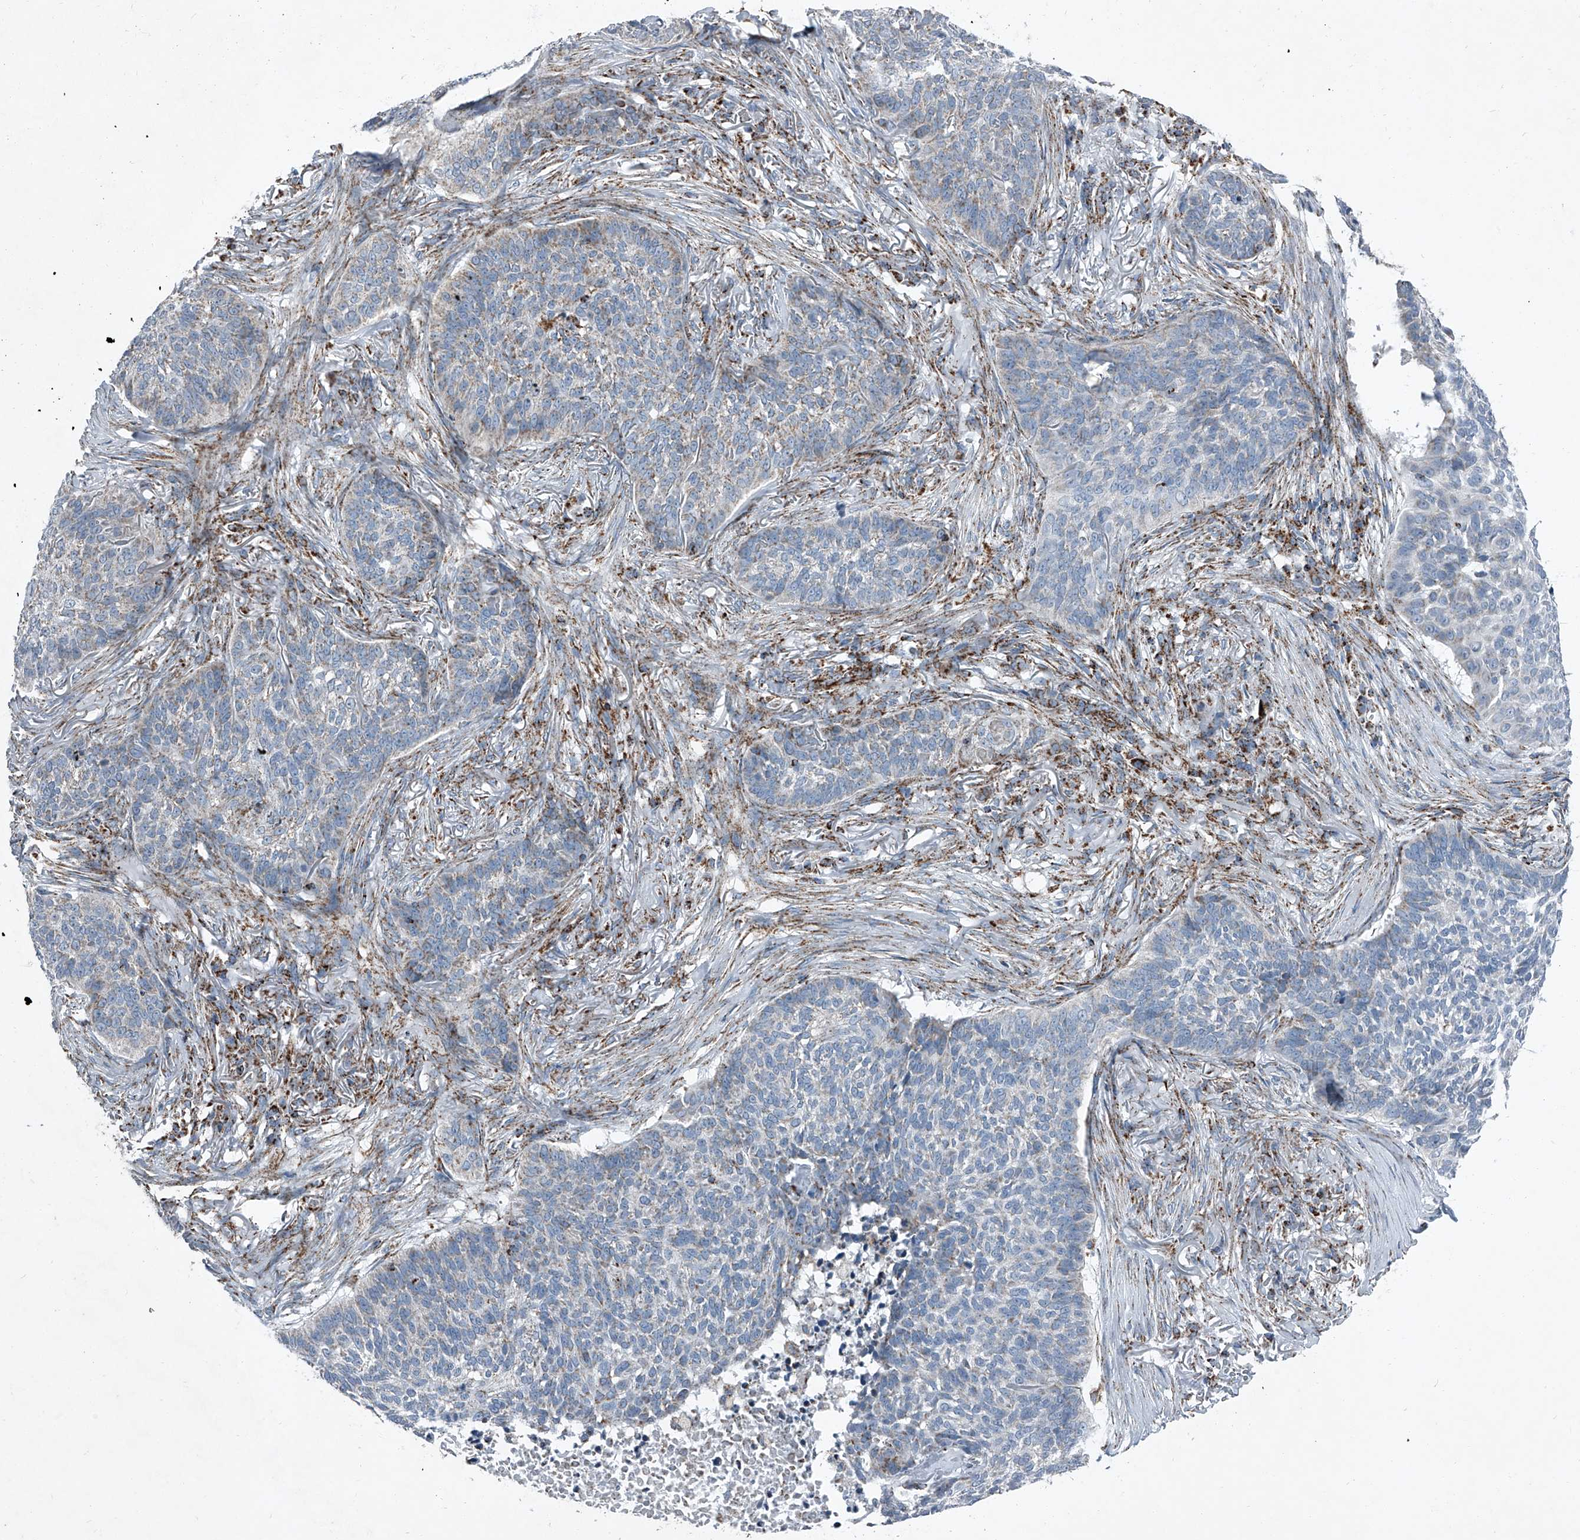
{"staining": {"intensity": "weak", "quantity": "<25%", "location": "cytoplasmic/membranous"}, "tissue": "skin cancer", "cell_type": "Tumor cells", "image_type": "cancer", "snomed": [{"axis": "morphology", "description": "Basal cell carcinoma"}, {"axis": "topography", "description": "Skin"}], "caption": "An image of human skin cancer (basal cell carcinoma) is negative for staining in tumor cells.", "gene": "CHRNA7", "patient": {"sex": "male", "age": 85}}